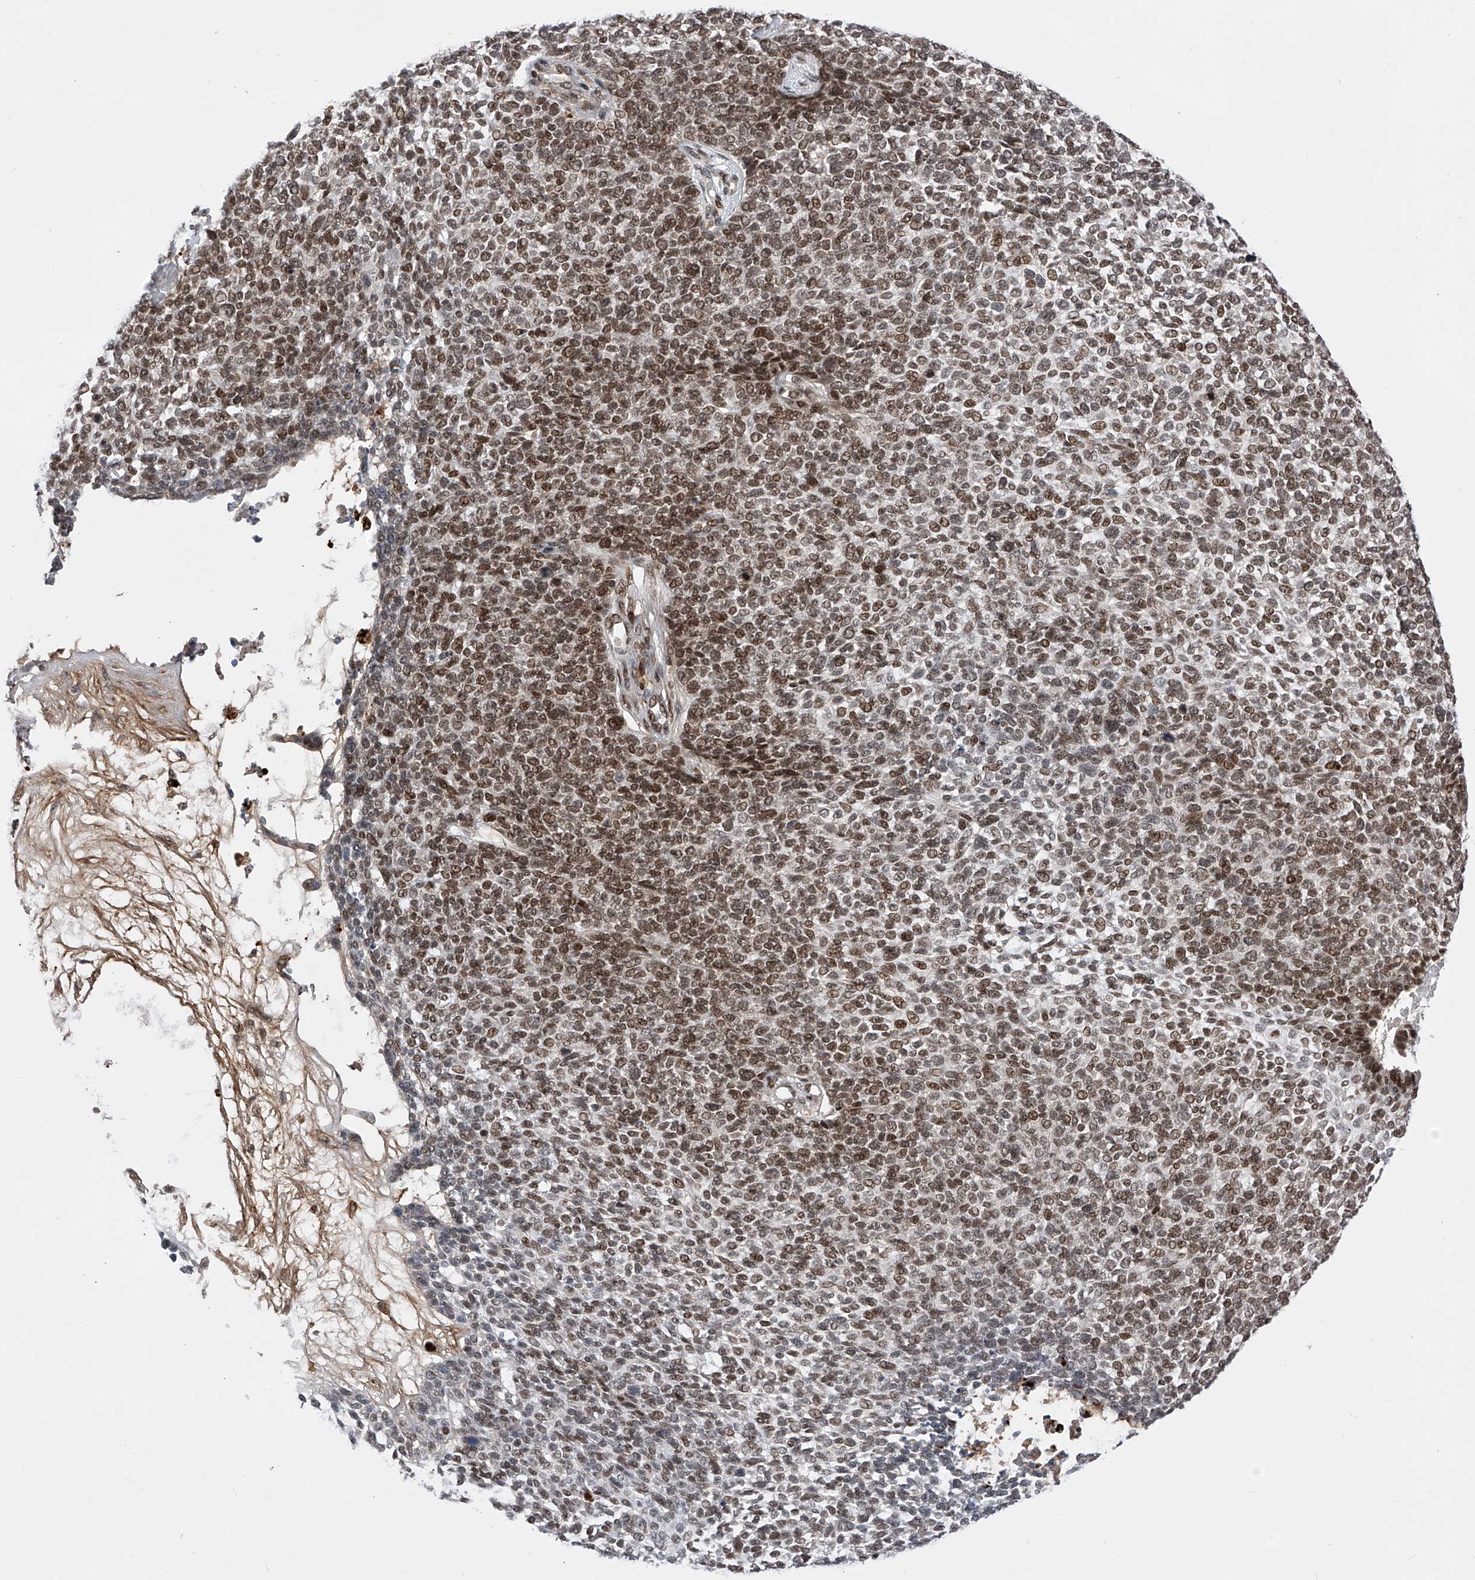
{"staining": {"intensity": "moderate", "quantity": ">75%", "location": "nuclear"}, "tissue": "skin cancer", "cell_type": "Tumor cells", "image_type": "cancer", "snomed": [{"axis": "morphology", "description": "Basal cell carcinoma"}, {"axis": "topography", "description": "Skin"}], "caption": "Immunohistochemistry photomicrograph of neoplastic tissue: skin basal cell carcinoma stained using IHC reveals medium levels of moderate protein expression localized specifically in the nuclear of tumor cells, appearing as a nuclear brown color.", "gene": "ZNF280D", "patient": {"sex": "female", "age": 84}}